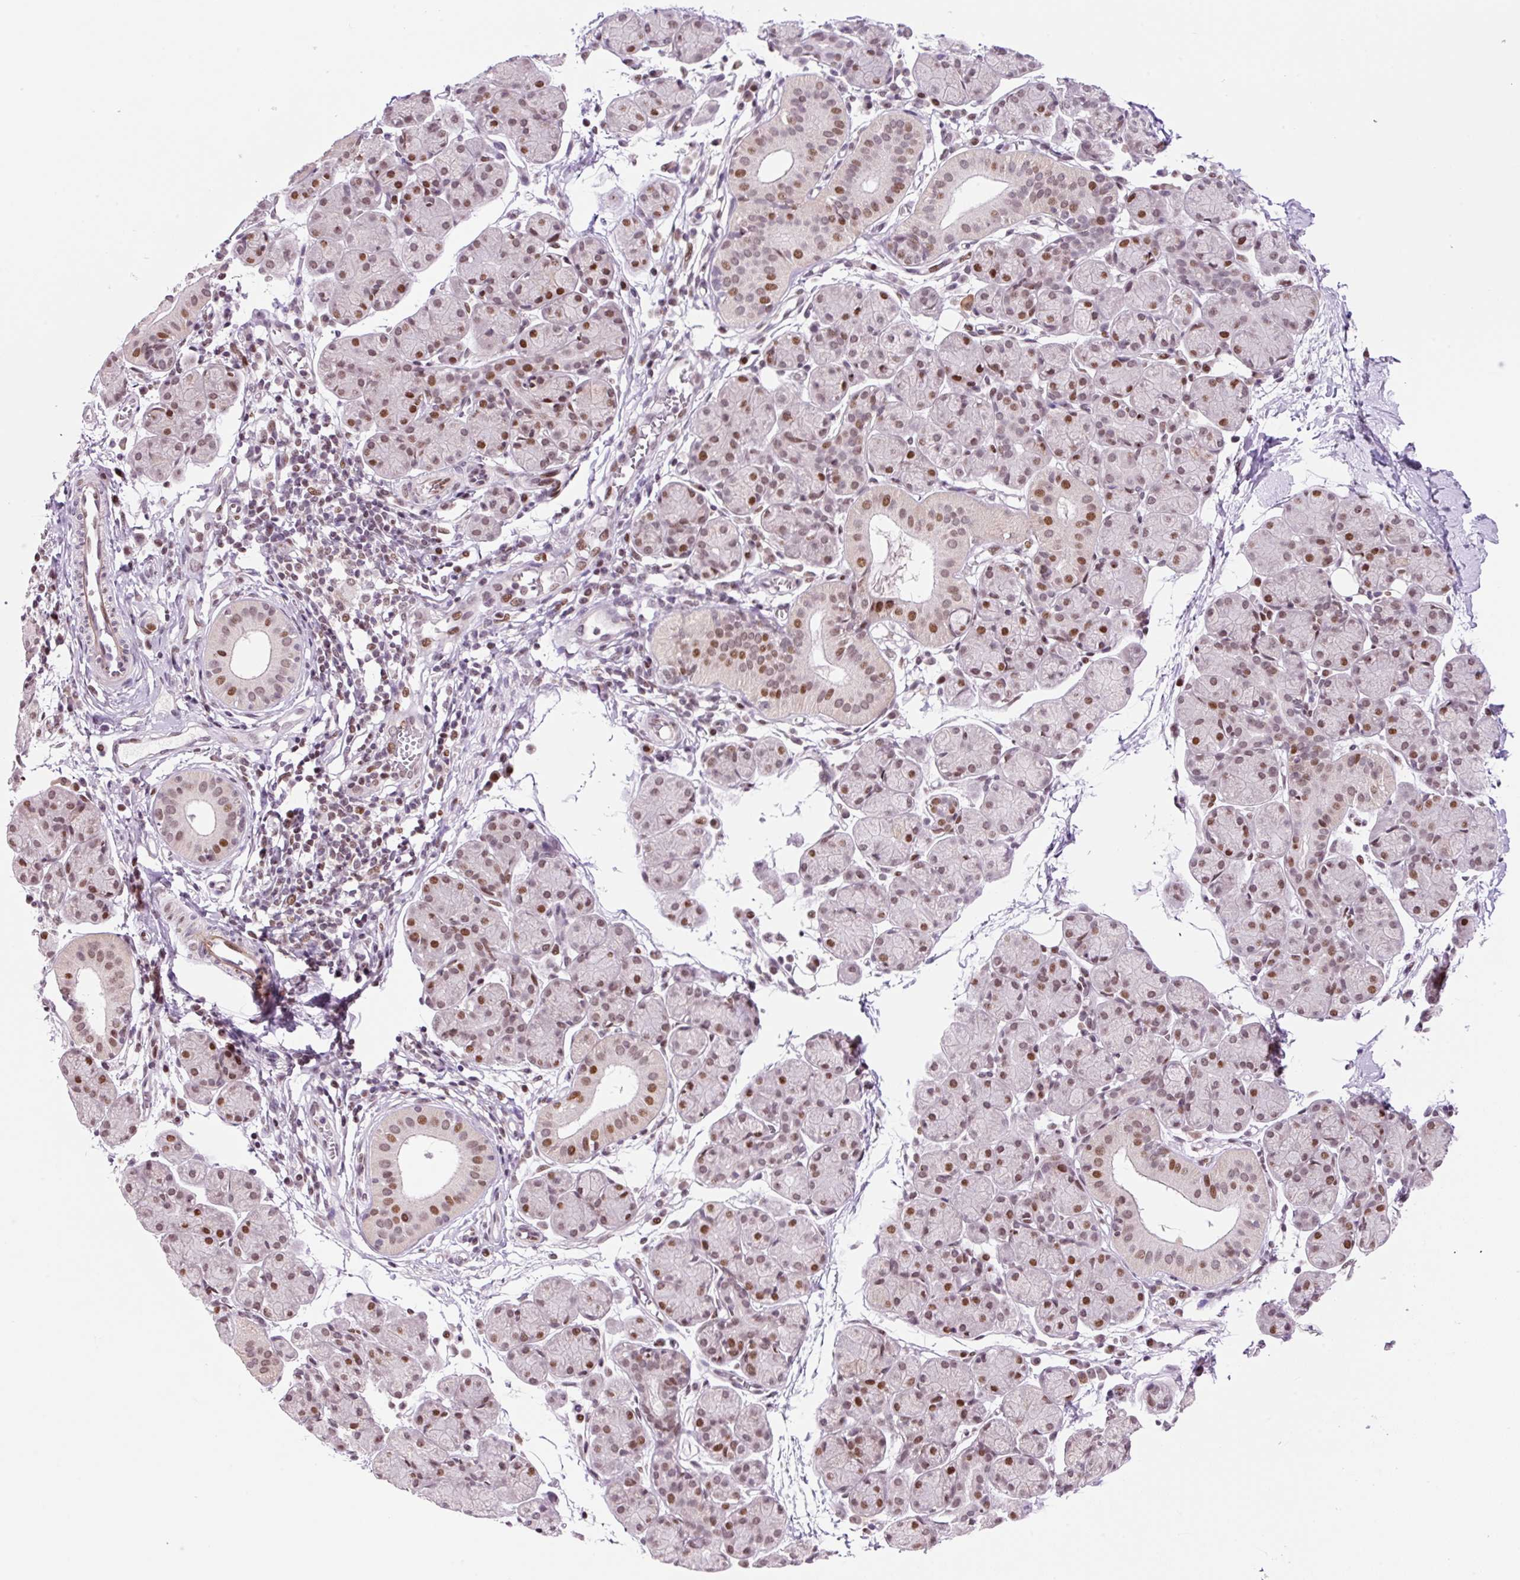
{"staining": {"intensity": "moderate", "quantity": ">75%", "location": "nuclear"}, "tissue": "salivary gland", "cell_type": "Glandular cells", "image_type": "normal", "snomed": [{"axis": "morphology", "description": "Normal tissue, NOS"}, {"axis": "morphology", "description": "Inflammation, NOS"}, {"axis": "topography", "description": "Lymph node"}, {"axis": "topography", "description": "Salivary gland"}], "caption": "Salivary gland stained with IHC exhibits moderate nuclear positivity in approximately >75% of glandular cells.", "gene": "CCNL2", "patient": {"sex": "male", "age": 3}}